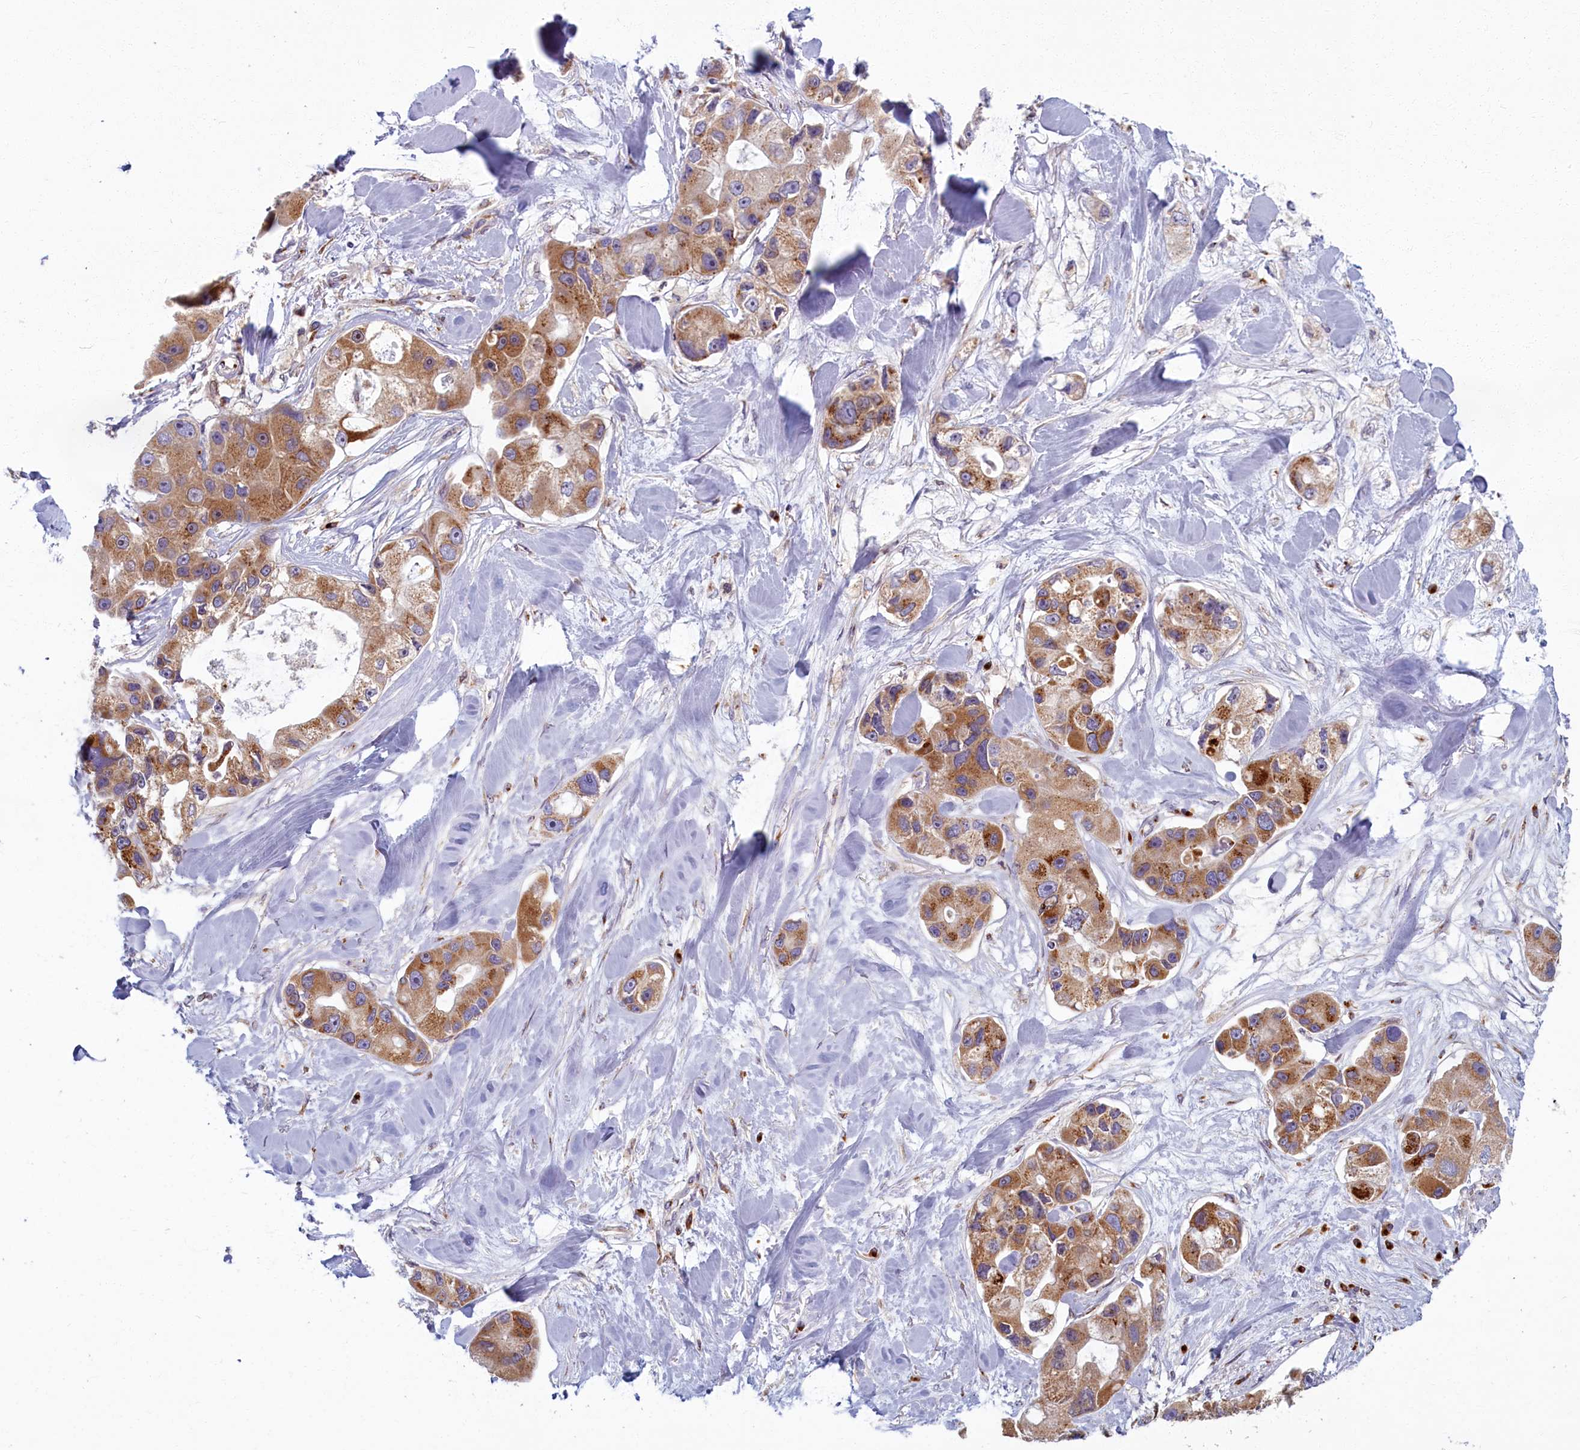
{"staining": {"intensity": "moderate", "quantity": ">75%", "location": "cytoplasmic/membranous"}, "tissue": "lung cancer", "cell_type": "Tumor cells", "image_type": "cancer", "snomed": [{"axis": "morphology", "description": "Adenocarcinoma, NOS"}, {"axis": "topography", "description": "Lung"}], "caption": "Tumor cells show moderate cytoplasmic/membranous positivity in approximately >75% of cells in adenocarcinoma (lung).", "gene": "BLVRB", "patient": {"sex": "female", "age": 54}}